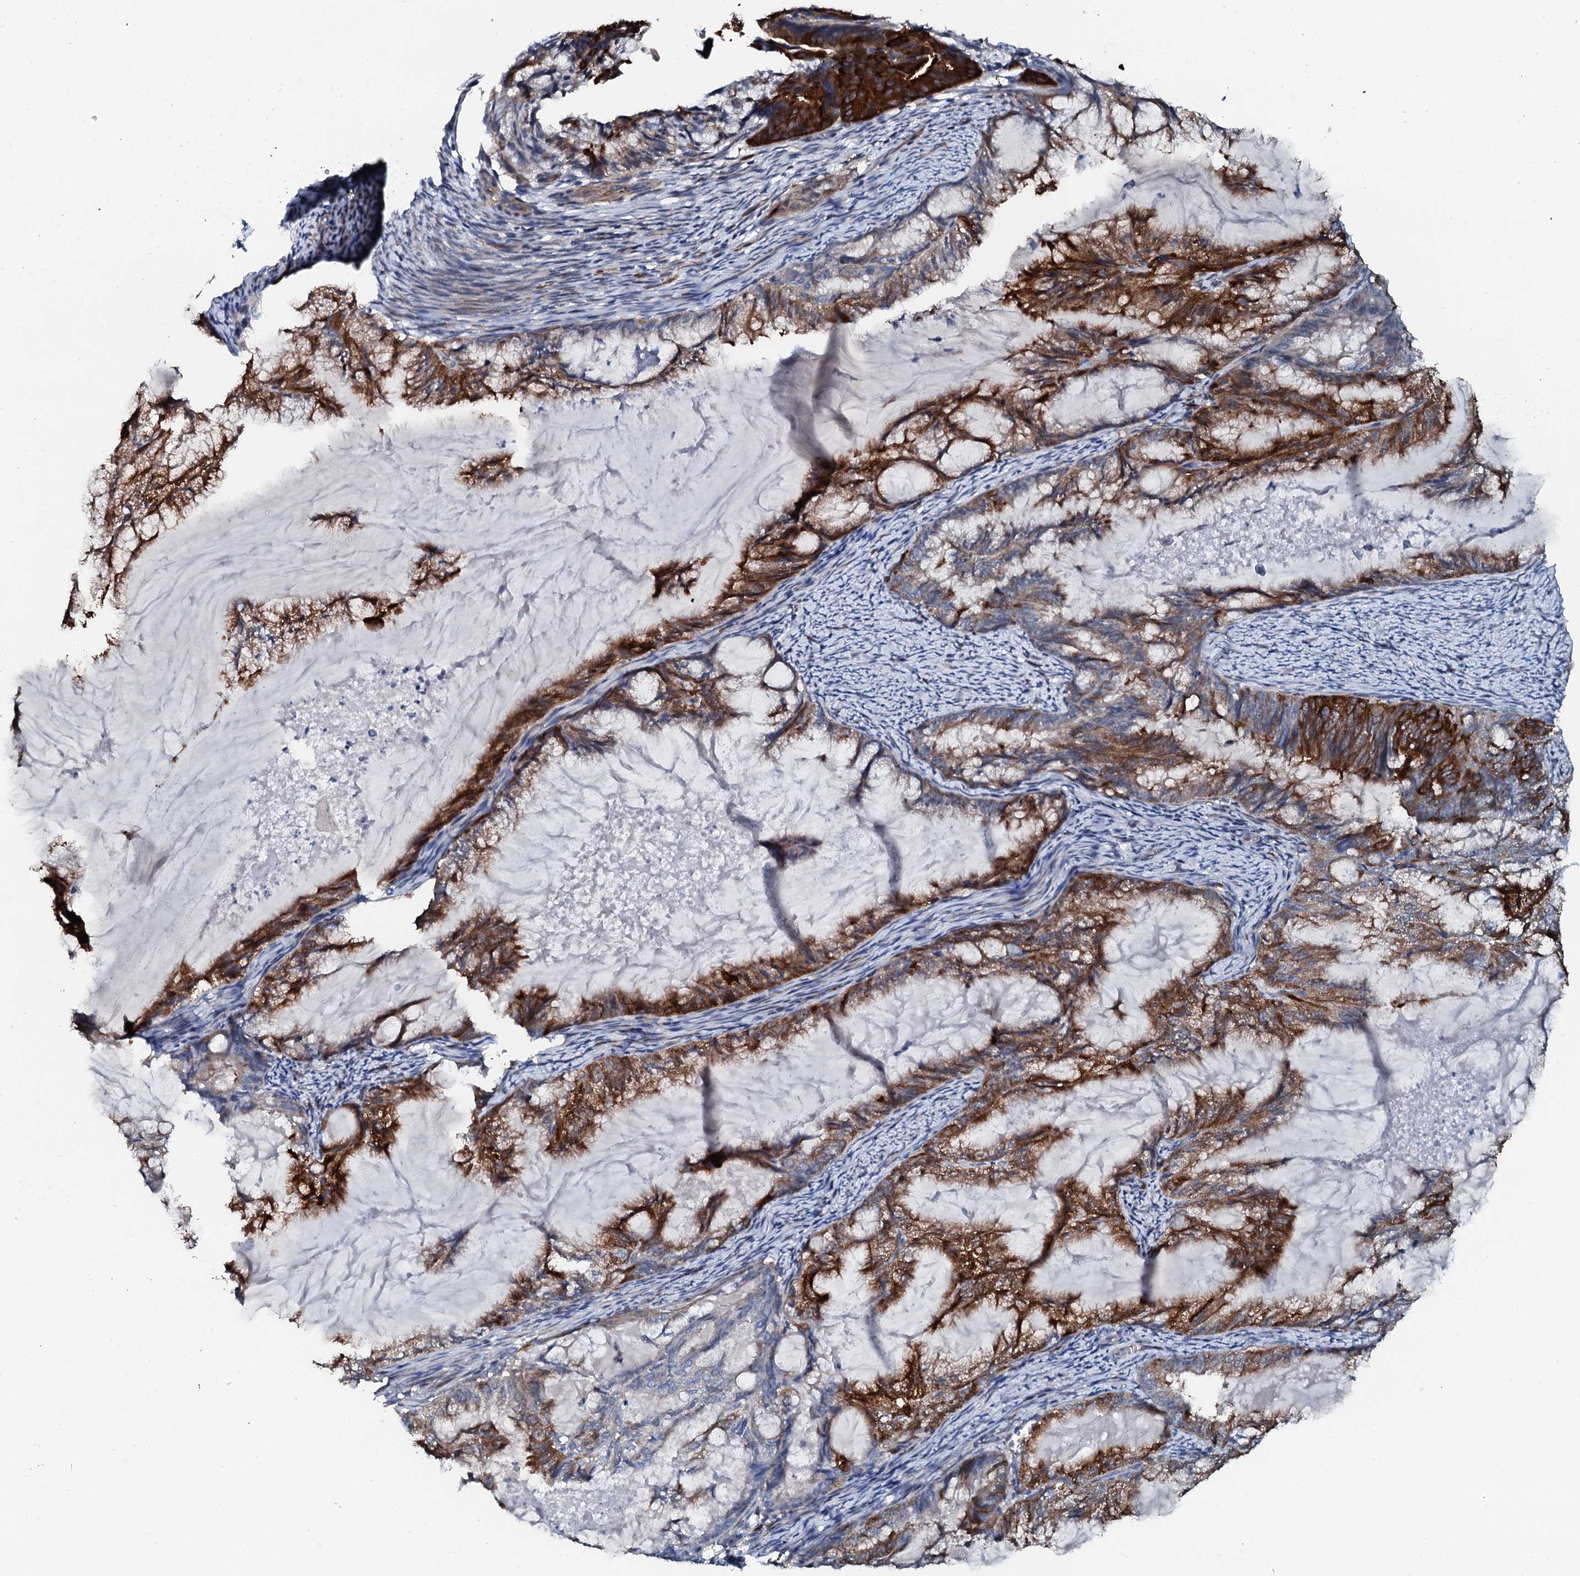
{"staining": {"intensity": "strong", "quantity": ">75%", "location": "cytoplasmic/membranous"}, "tissue": "endometrial cancer", "cell_type": "Tumor cells", "image_type": "cancer", "snomed": [{"axis": "morphology", "description": "Adenocarcinoma, NOS"}, {"axis": "topography", "description": "Endometrium"}], "caption": "Tumor cells display high levels of strong cytoplasmic/membranous positivity in about >75% of cells in endometrial adenocarcinoma. (brown staining indicates protein expression, while blue staining denotes nuclei).", "gene": "GFOD2", "patient": {"sex": "female", "age": 86}}